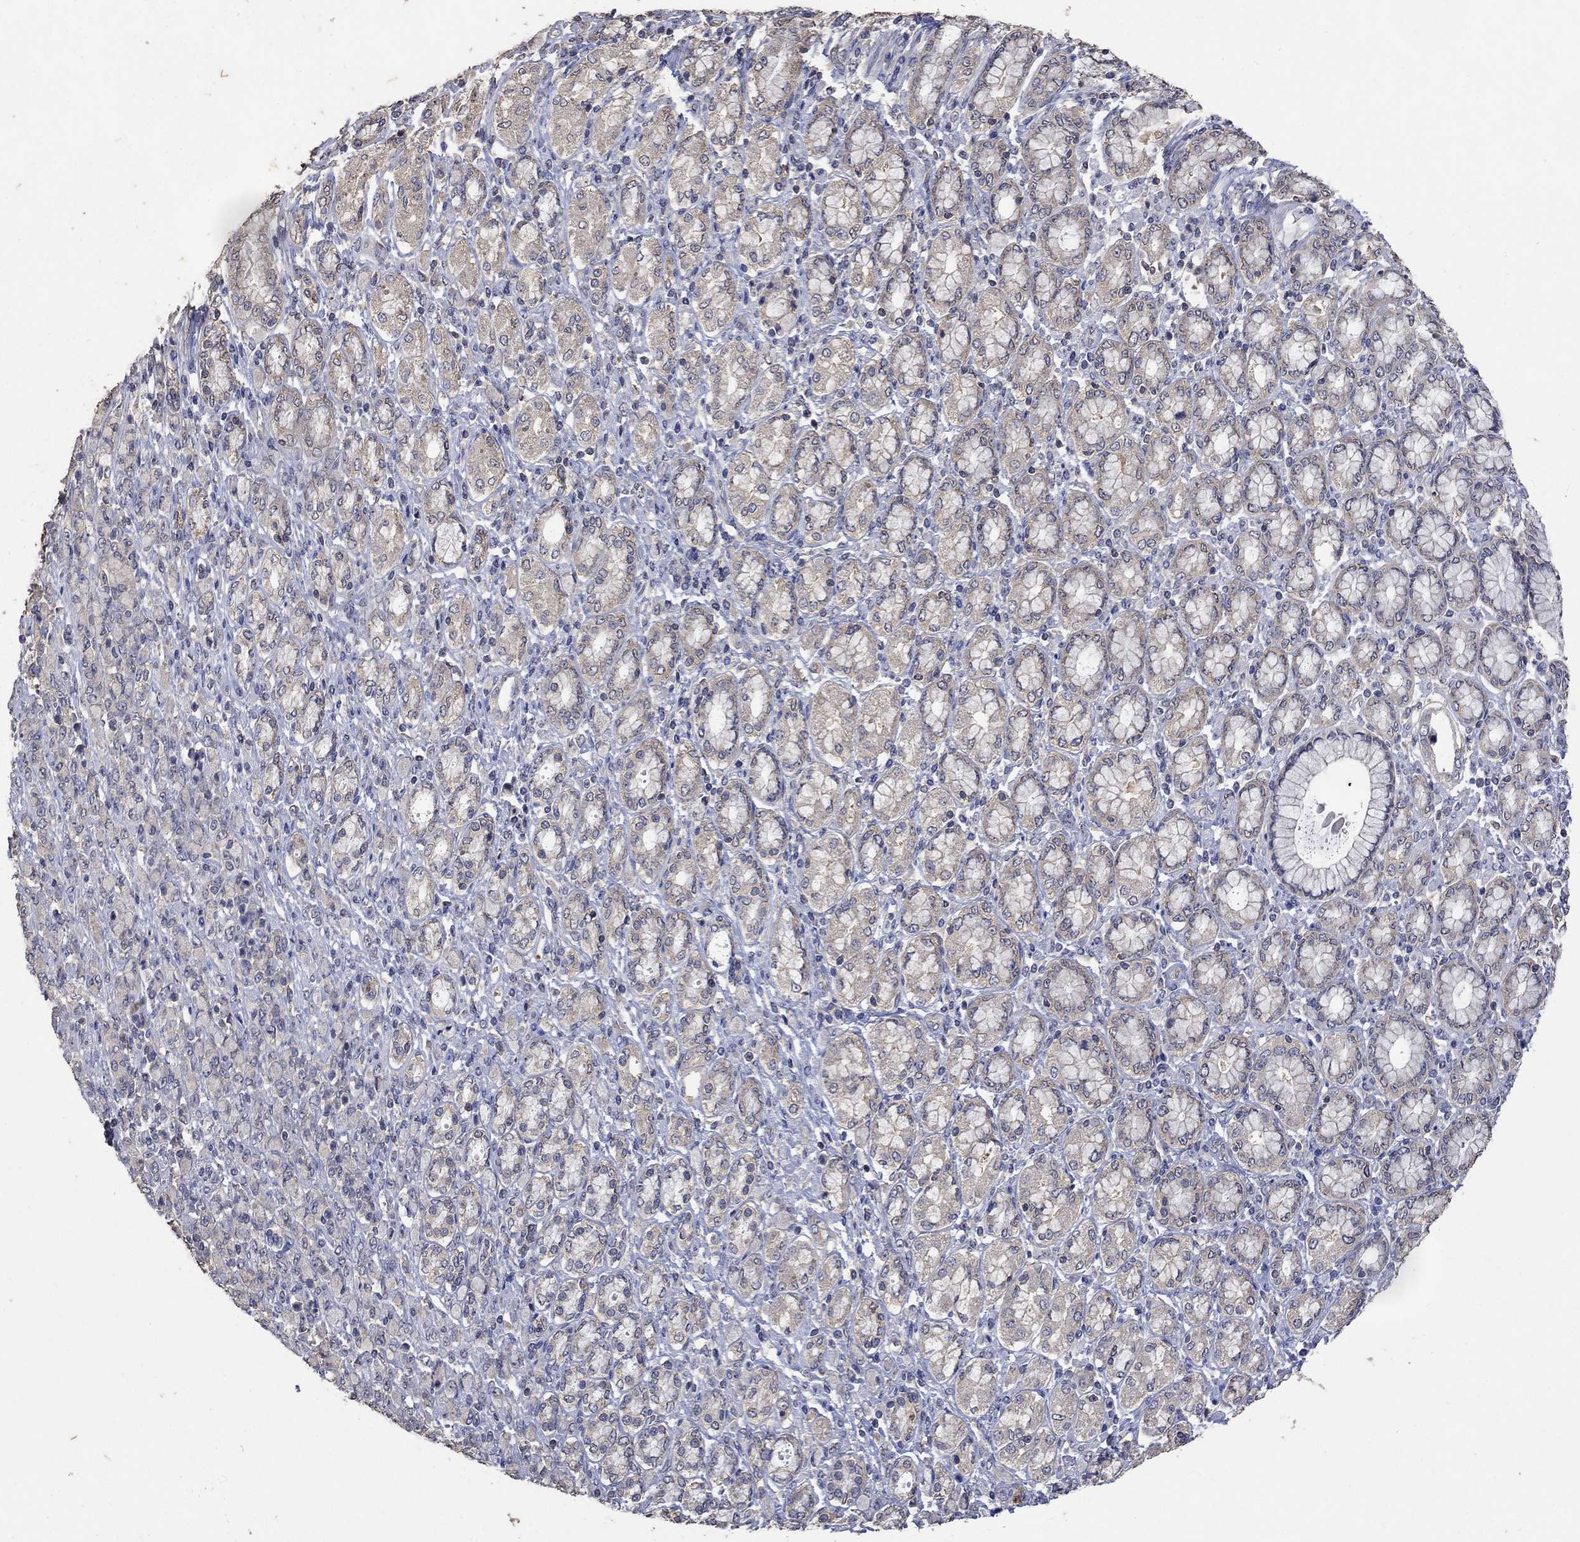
{"staining": {"intensity": "weak", "quantity": "<25%", "location": "cytoplasmic/membranous"}, "tissue": "stomach cancer", "cell_type": "Tumor cells", "image_type": "cancer", "snomed": [{"axis": "morphology", "description": "Normal tissue, NOS"}, {"axis": "morphology", "description": "Adenocarcinoma, NOS"}, {"axis": "topography", "description": "Stomach"}], "caption": "This is an immunohistochemistry (IHC) photomicrograph of human adenocarcinoma (stomach). There is no staining in tumor cells.", "gene": "PTPN20", "patient": {"sex": "female", "age": 79}}